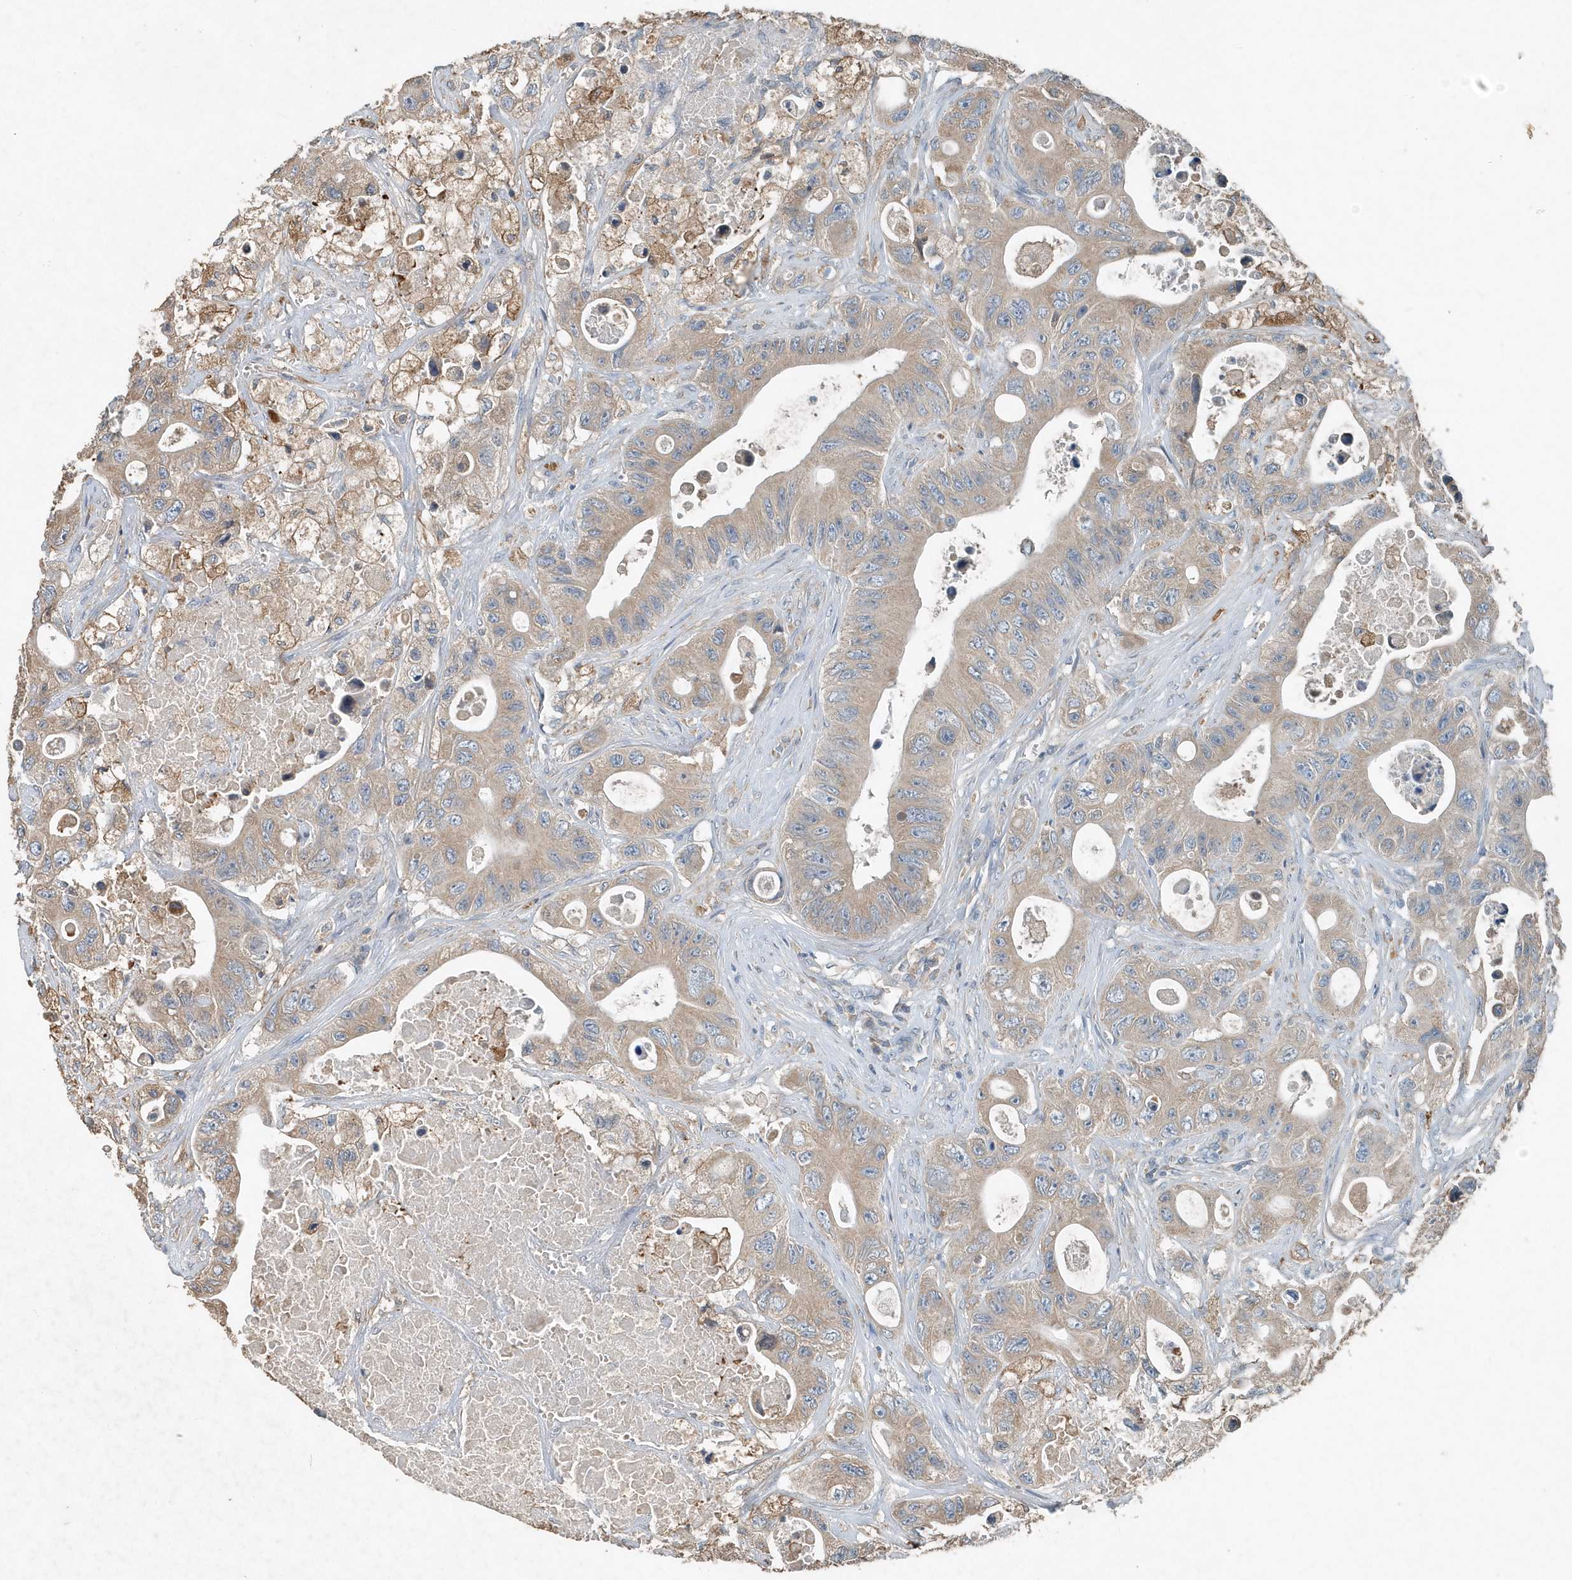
{"staining": {"intensity": "weak", "quantity": ">75%", "location": "cytoplasmic/membranous"}, "tissue": "colorectal cancer", "cell_type": "Tumor cells", "image_type": "cancer", "snomed": [{"axis": "morphology", "description": "Adenocarcinoma, NOS"}, {"axis": "topography", "description": "Colon"}], "caption": "Immunohistochemical staining of human colorectal adenocarcinoma shows weak cytoplasmic/membranous protein expression in approximately >75% of tumor cells.", "gene": "SCFD2", "patient": {"sex": "female", "age": 46}}